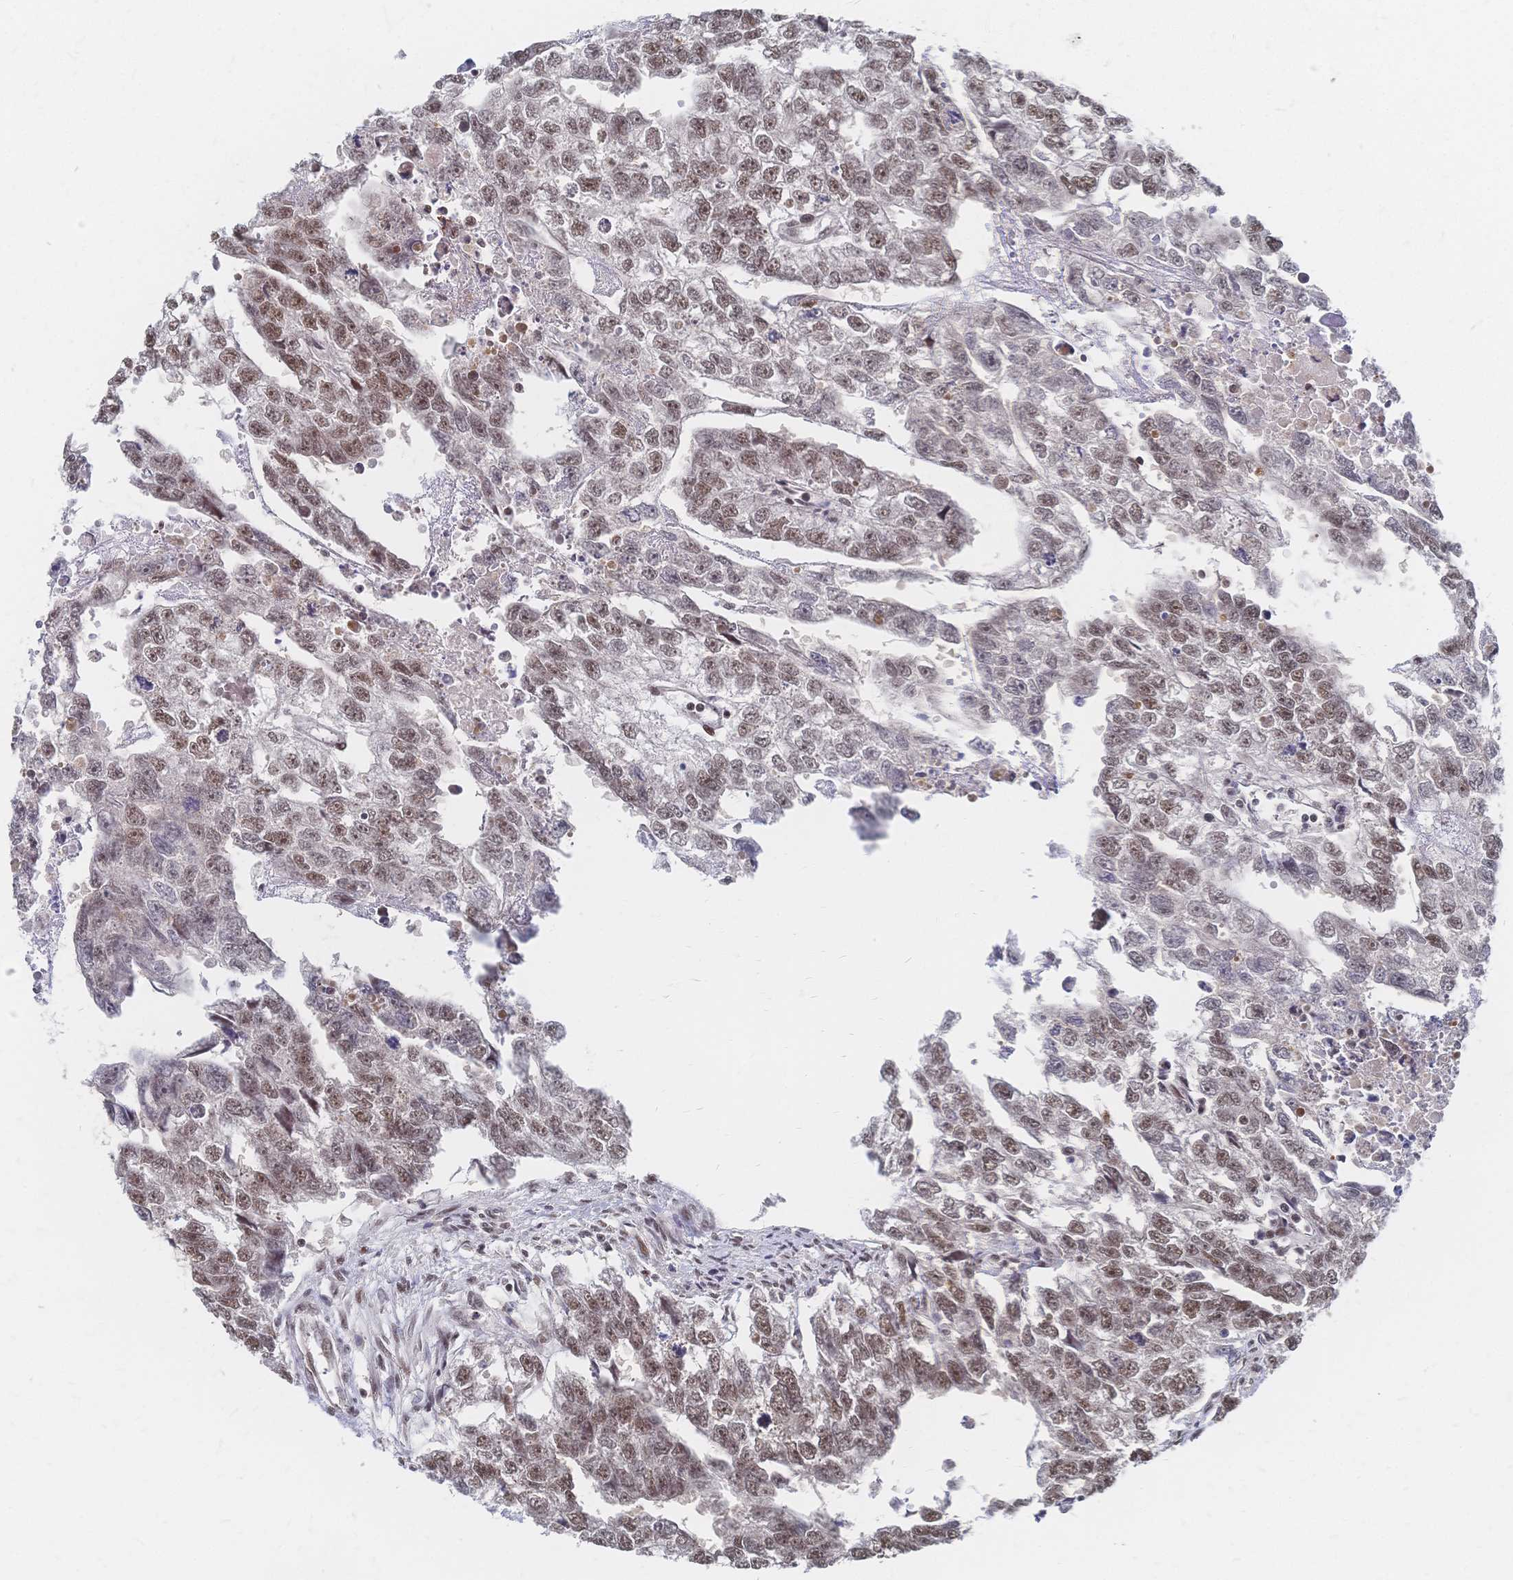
{"staining": {"intensity": "moderate", "quantity": ">75%", "location": "nuclear"}, "tissue": "testis cancer", "cell_type": "Tumor cells", "image_type": "cancer", "snomed": [{"axis": "morphology", "description": "Carcinoma, Embryonal, NOS"}, {"axis": "morphology", "description": "Teratoma, malignant, NOS"}, {"axis": "topography", "description": "Testis"}], "caption": "Immunohistochemical staining of embryonal carcinoma (testis) reveals medium levels of moderate nuclear expression in approximately >75% of tumor cells. The staining was performed using DAB (3,3'-diaminobenzidine), with brown indicating positive protein expression. Nuclei are stained blue with hematoxylin.", "gene": "NELFA", "patient": {"sex": "male", "age": 44}}